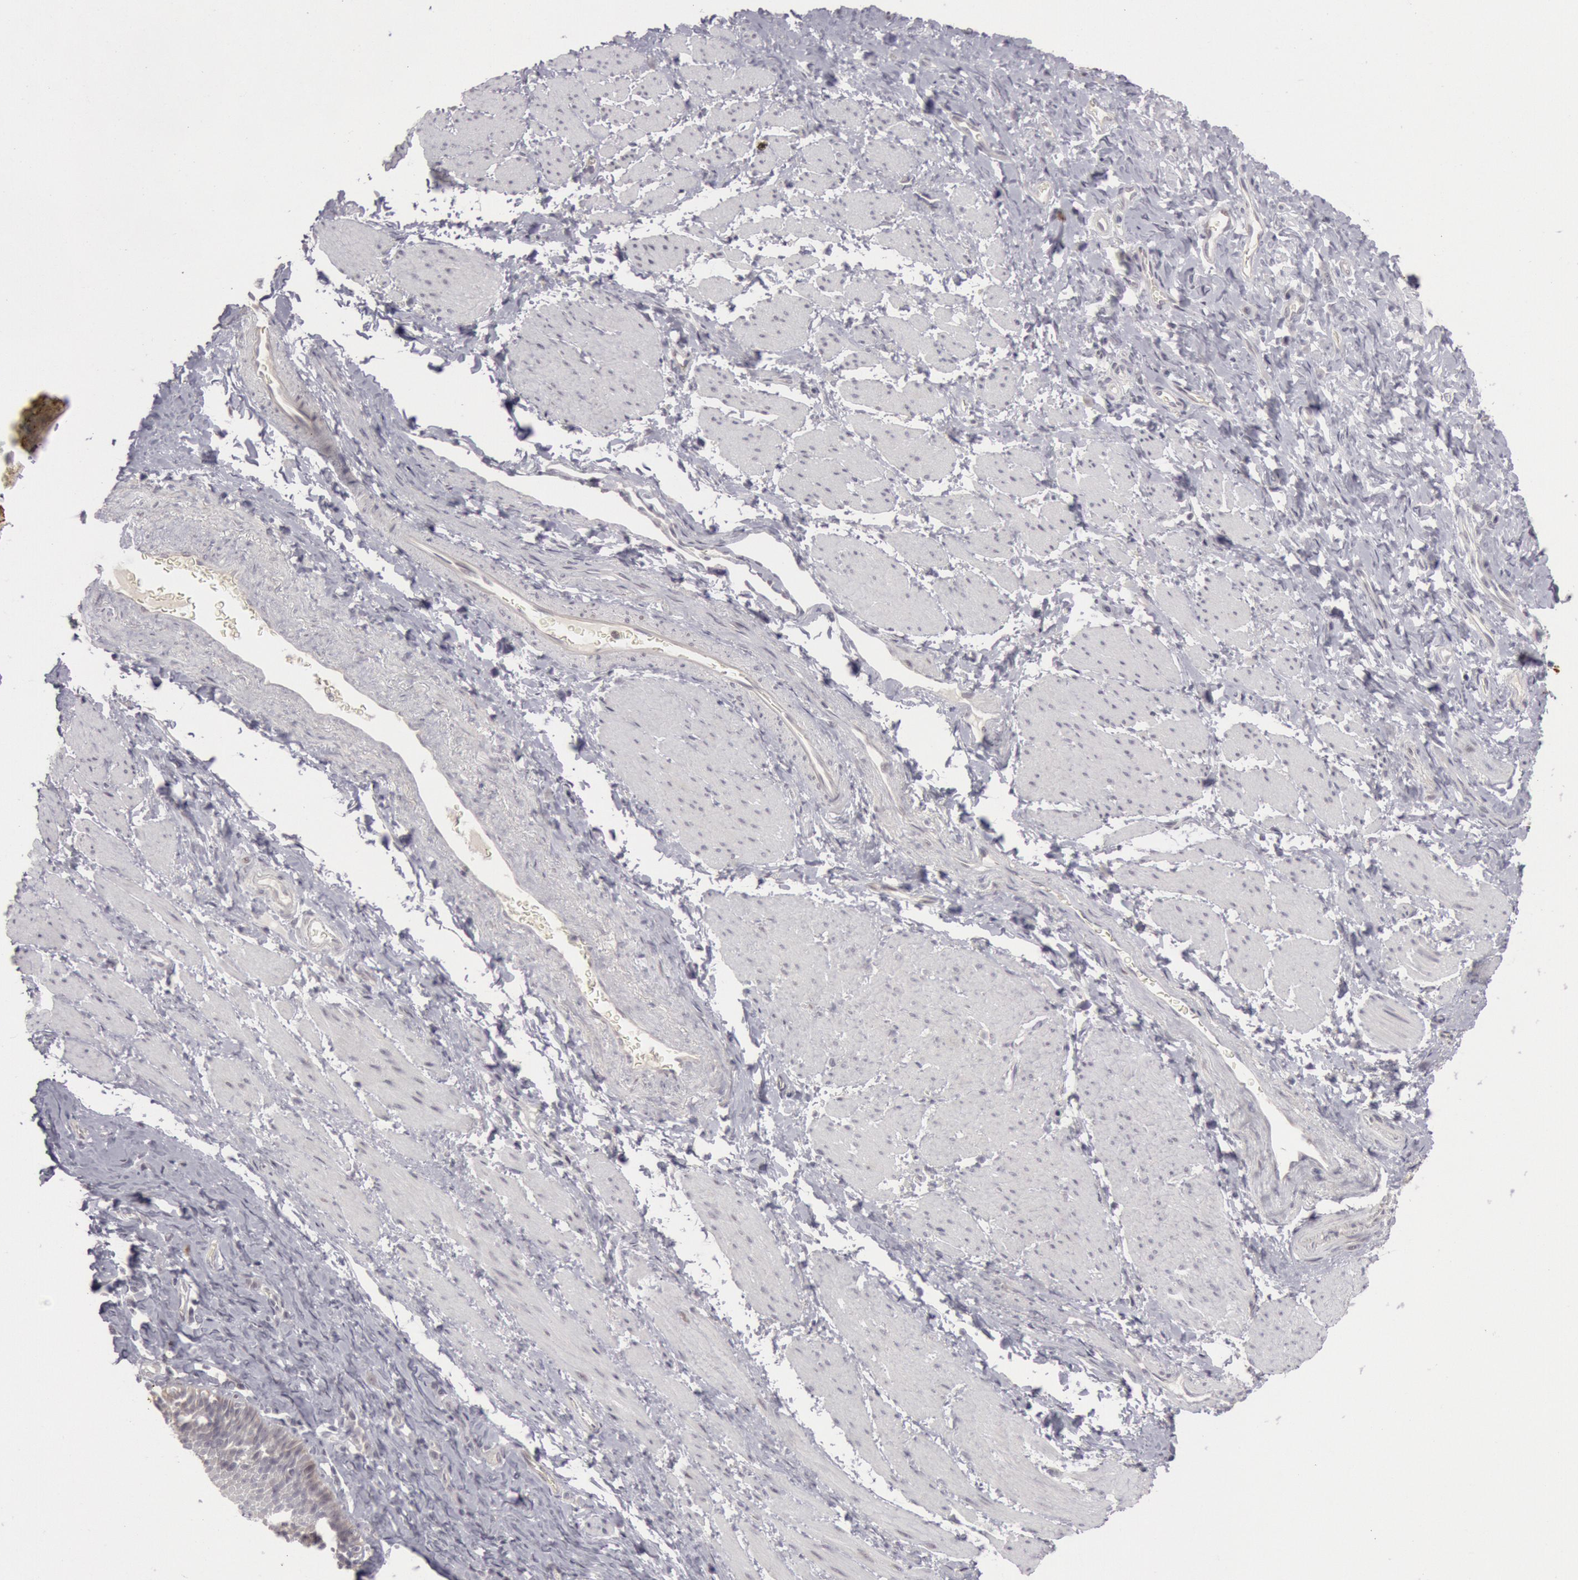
{"staining": {"intensity": "negative", "quantity": "none", "location": "none"}, "tissue": "esophagus", "cell_type": "Squamous epithelial cells", "image_type": "normal", "snomed": [{"axis": "morphology", "description": "Normal tissue, NOS"}, {"axis": "topography", "description": "Esophagus"}], "caption": "Immunohistochemistry photomicrograph of normal human esophagus stained for a protein (brown), which demonstrates no expression in squamous epithelial cells. (DAB IHC with hematoxylin counter stain).", "gene": "JOSD1", "patient": {"sex": "female", "age": 61}}